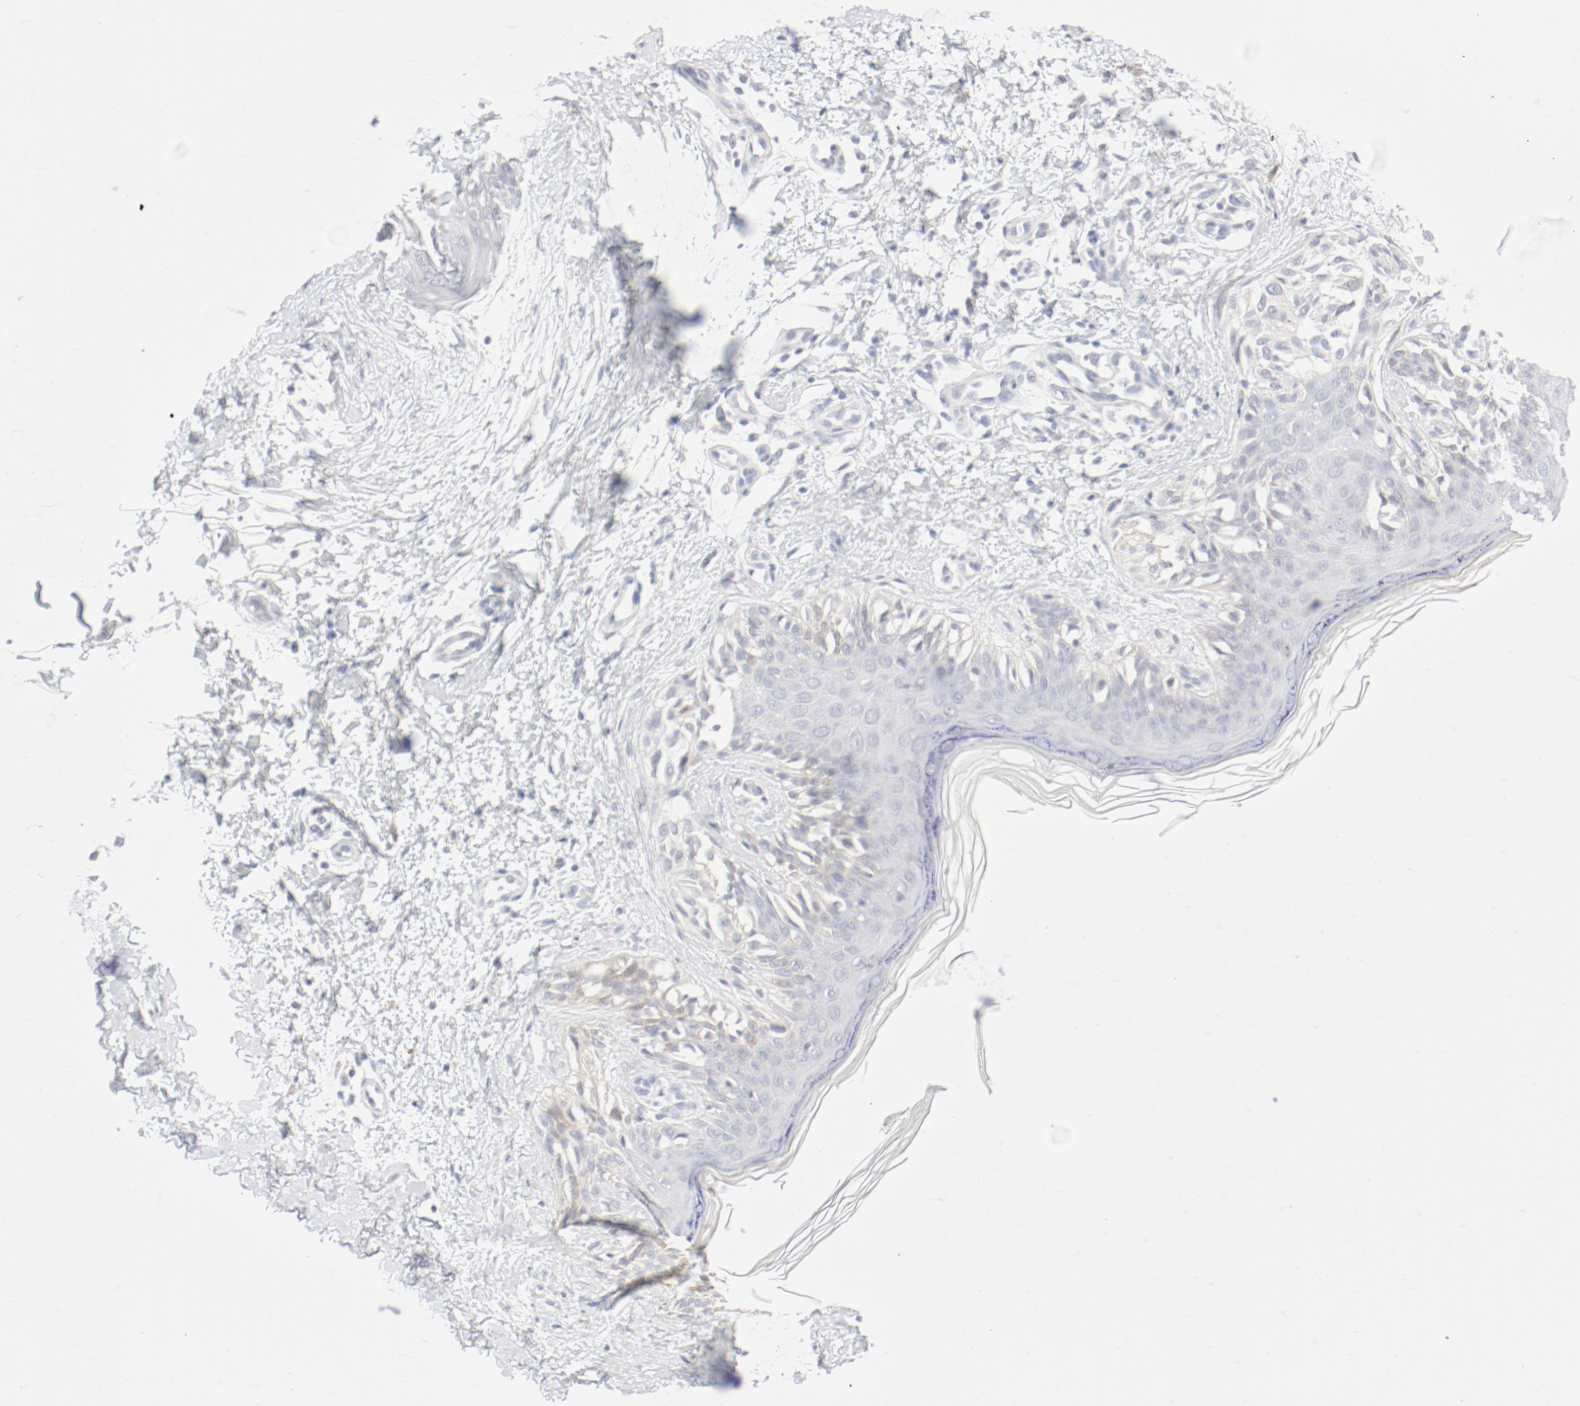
{"staining": {"intensity": "weak", "quantity": "<25%", "location": "cytoplasmic/membranous"}, "tissue": "melanoma", "cell_type": "Tumor cells", "image_type": "cancer", "snomed": [{"axis": "morphology", "description": "Normal tissue, NOS"}, {"axis": "morphology", "description": "Malignant melanoma, NOS"}, {"axis": "topography", "description": "Skin"}], "caption": "Immunohistochemistry image of human malignant melanoma stained for a protein (brown), which demonstrates no expression in tumor cells. Nuclei are stained in blue.", "gene": "PGM1", "patient": {"sex": "male", "age": 83}}